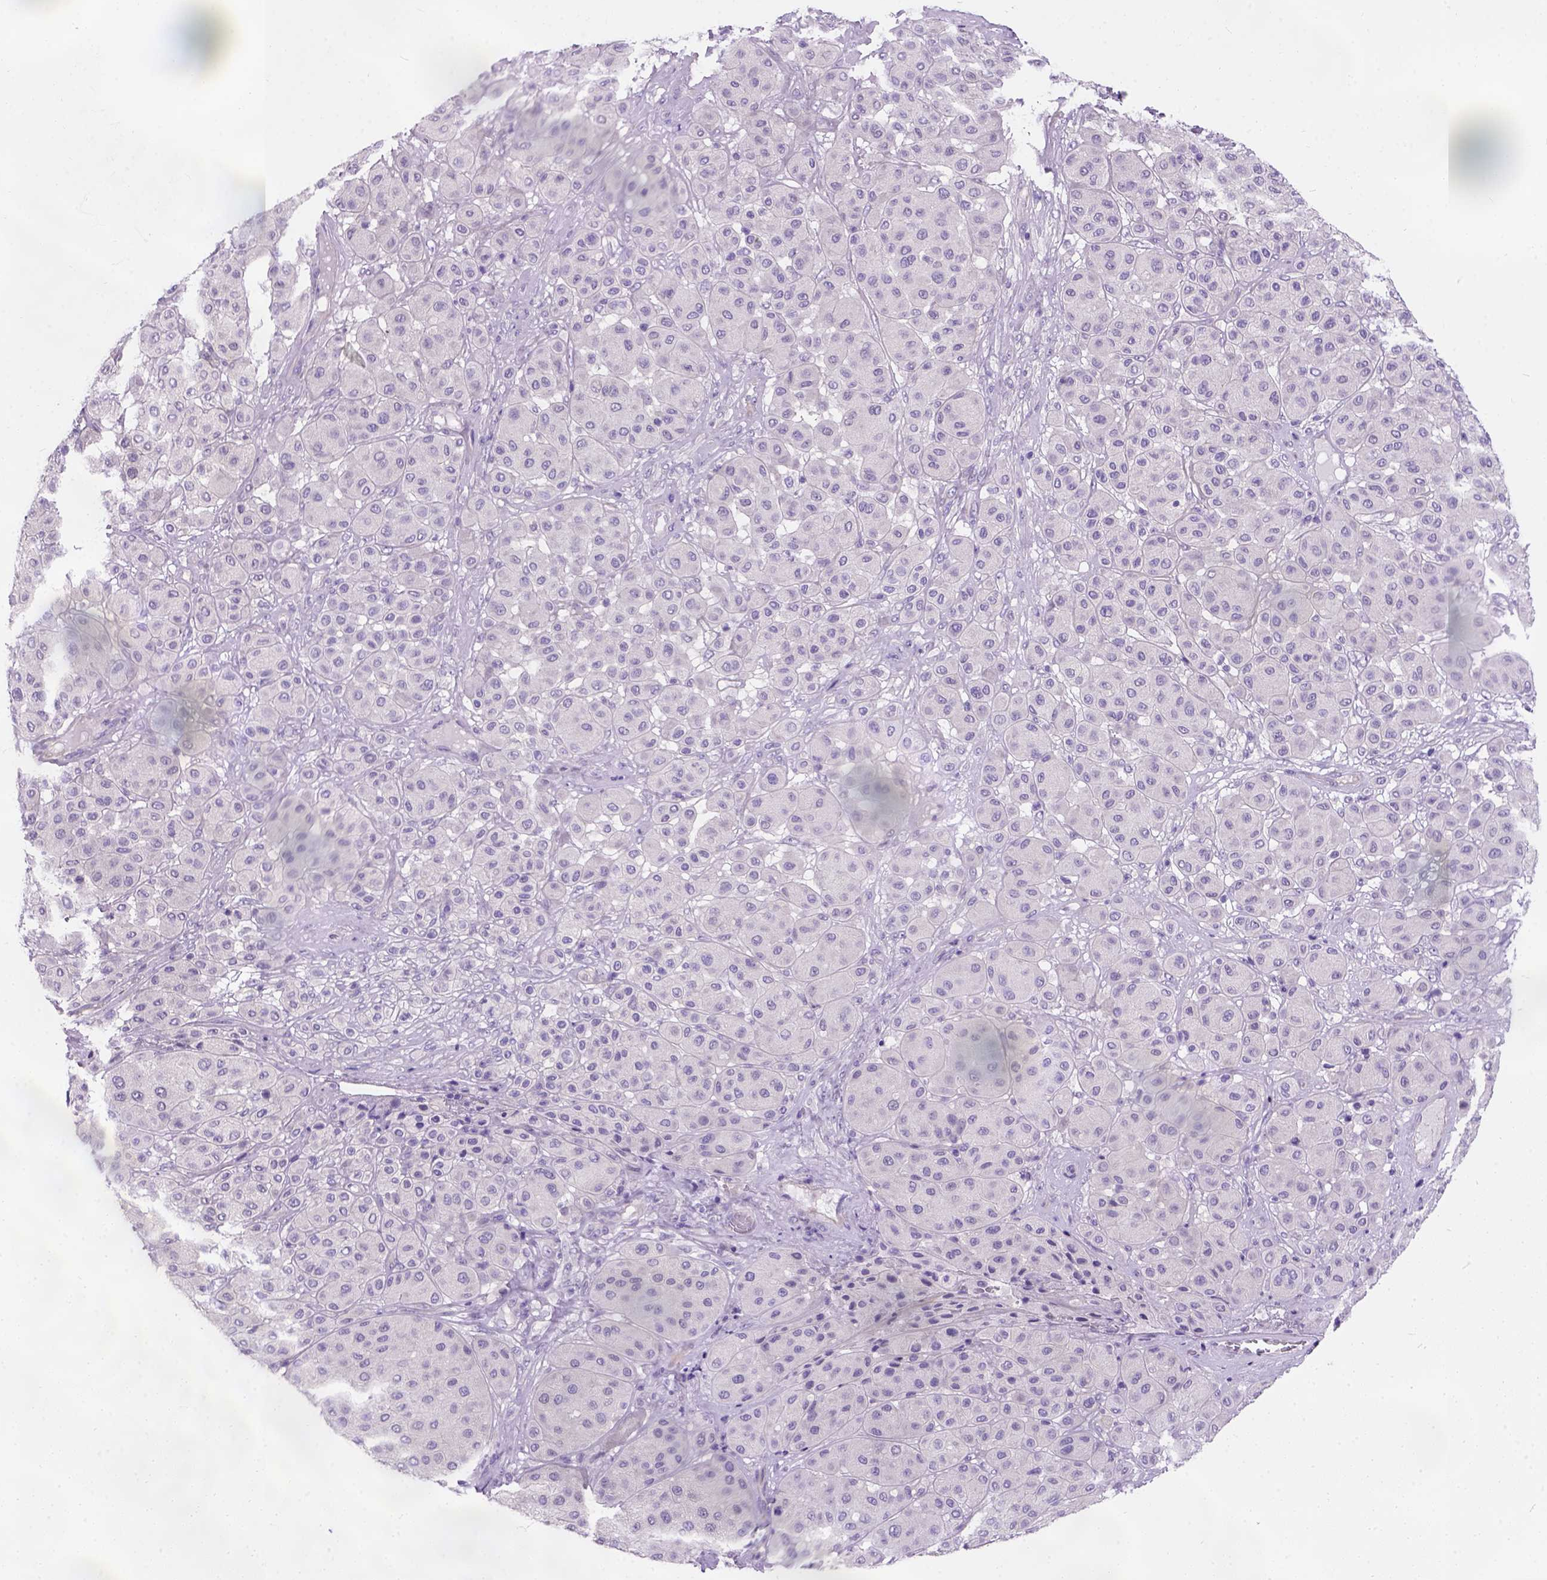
{"staining": {"intensity": "negative", "quantity": "none", "location": "none"}, "tissue": "melanoma", "cell_type": "Tumor cells", "image_type": "cancer", "snomed": [{"axis": "morphology", "description": "Malignant melanoma, Metastatic site"}, {"axis": "topography", "description": "Smooth muscle"}], "caption": "Immunohistochemistry (IHC) of human malignant melanoma (metastatic site) displays no expression in tumor cells. (Stains: DAB (3,3'-diaminobenzidine) immunohistochemistry with hematoxylin counter stain, Microscopy: brightfield microscopy at high magnification).", "gene": "C20orf144", "patient": {"sex": "male", "age": 41}}